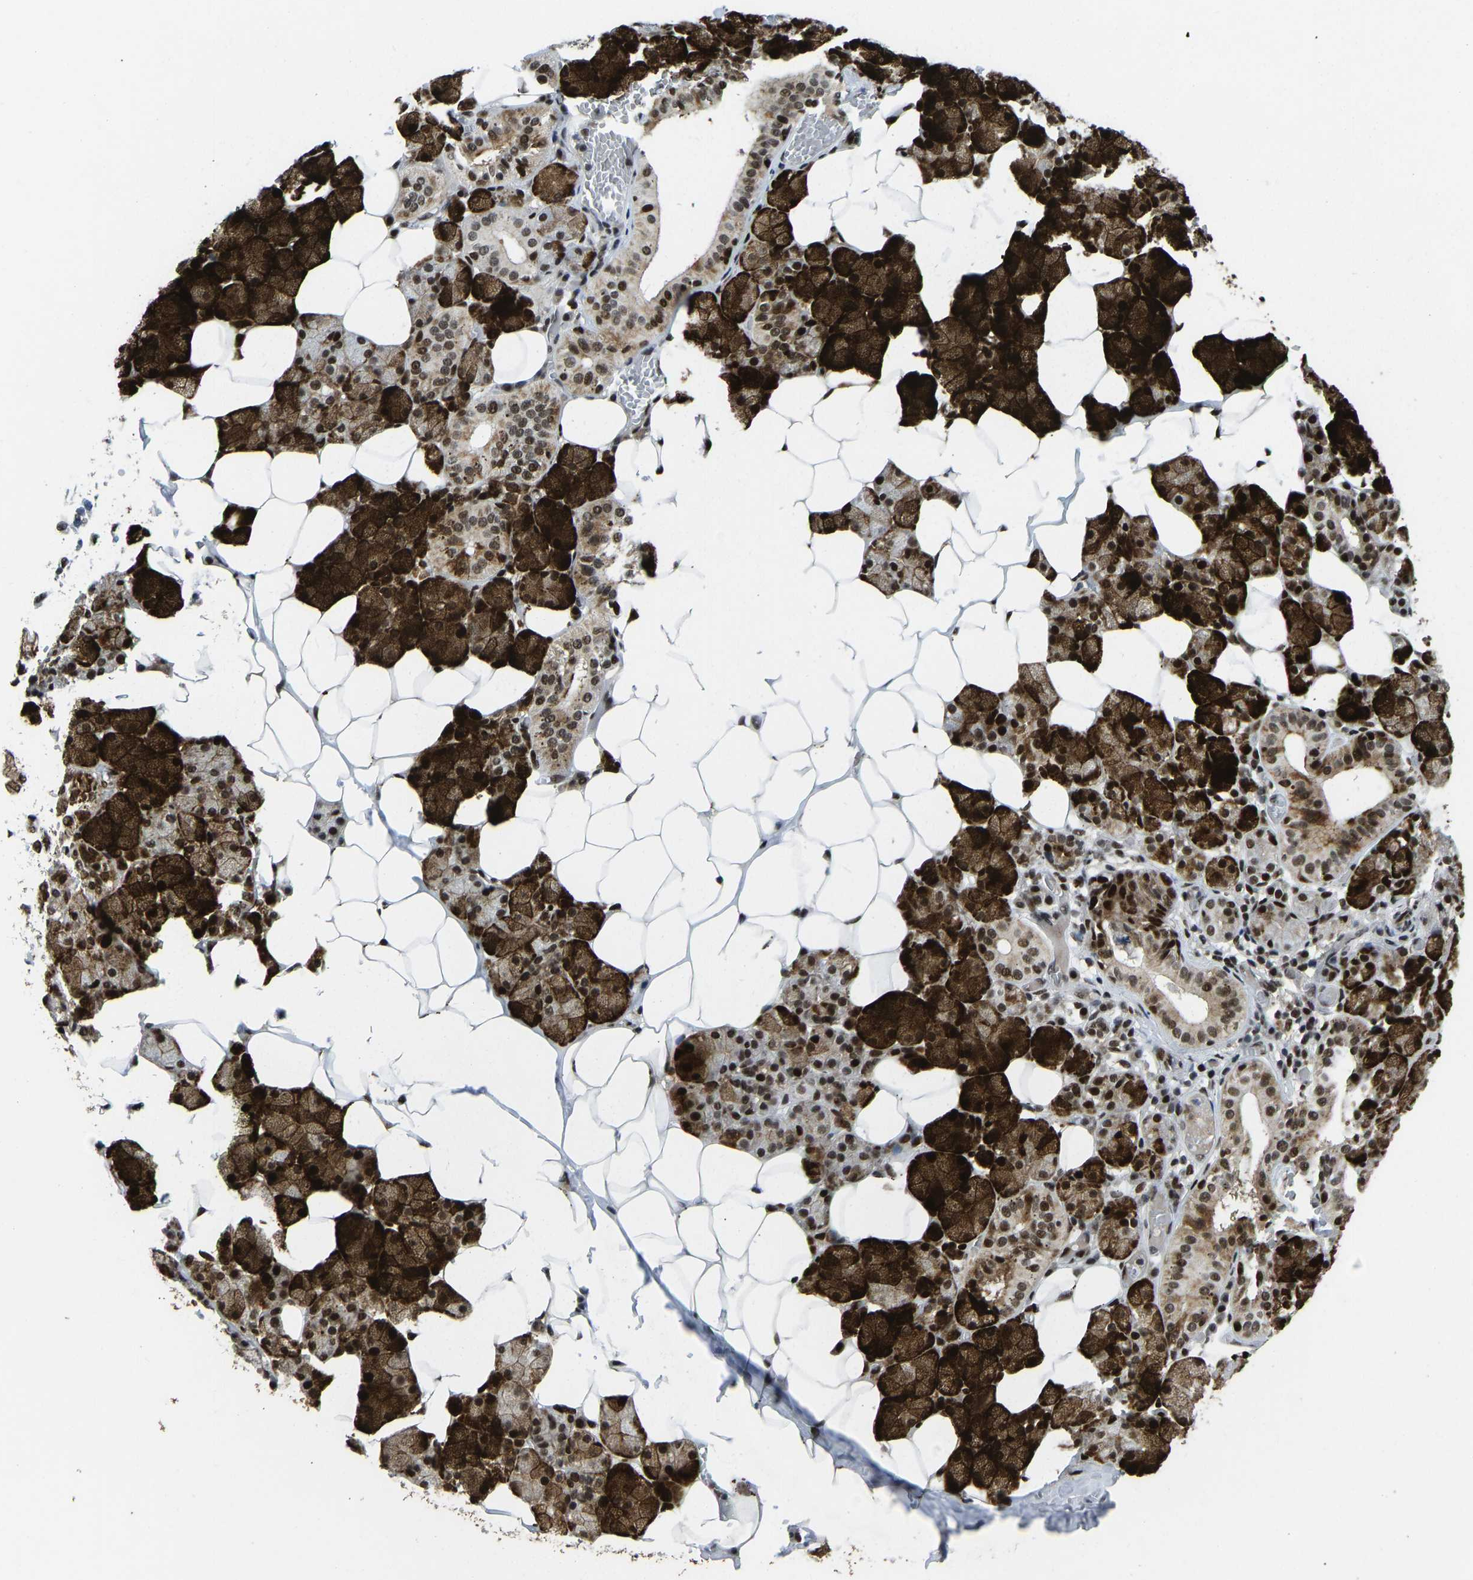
{"staining": {"intensity": "strong", "quantity": ">75%", "location": "cytoplasmic/membranous,nuclear"}, "tissue": "salivary gland", "cell_type": "Glandular cells", "image_type": "normal", "snomed": [{"axis": "morphology", "description": "Normal tissue, NOS"}, {"axis": "topography", "description": "Salivary gland"}], "caption": "The image displays staining of unremarkable salivary gland, revealing strong cytoplasmic/membranous,nuclear protein positivity (brown color) within glandular cells.", "gene": "FOXK1", "patient": {"sex": "female", "age": 33}}